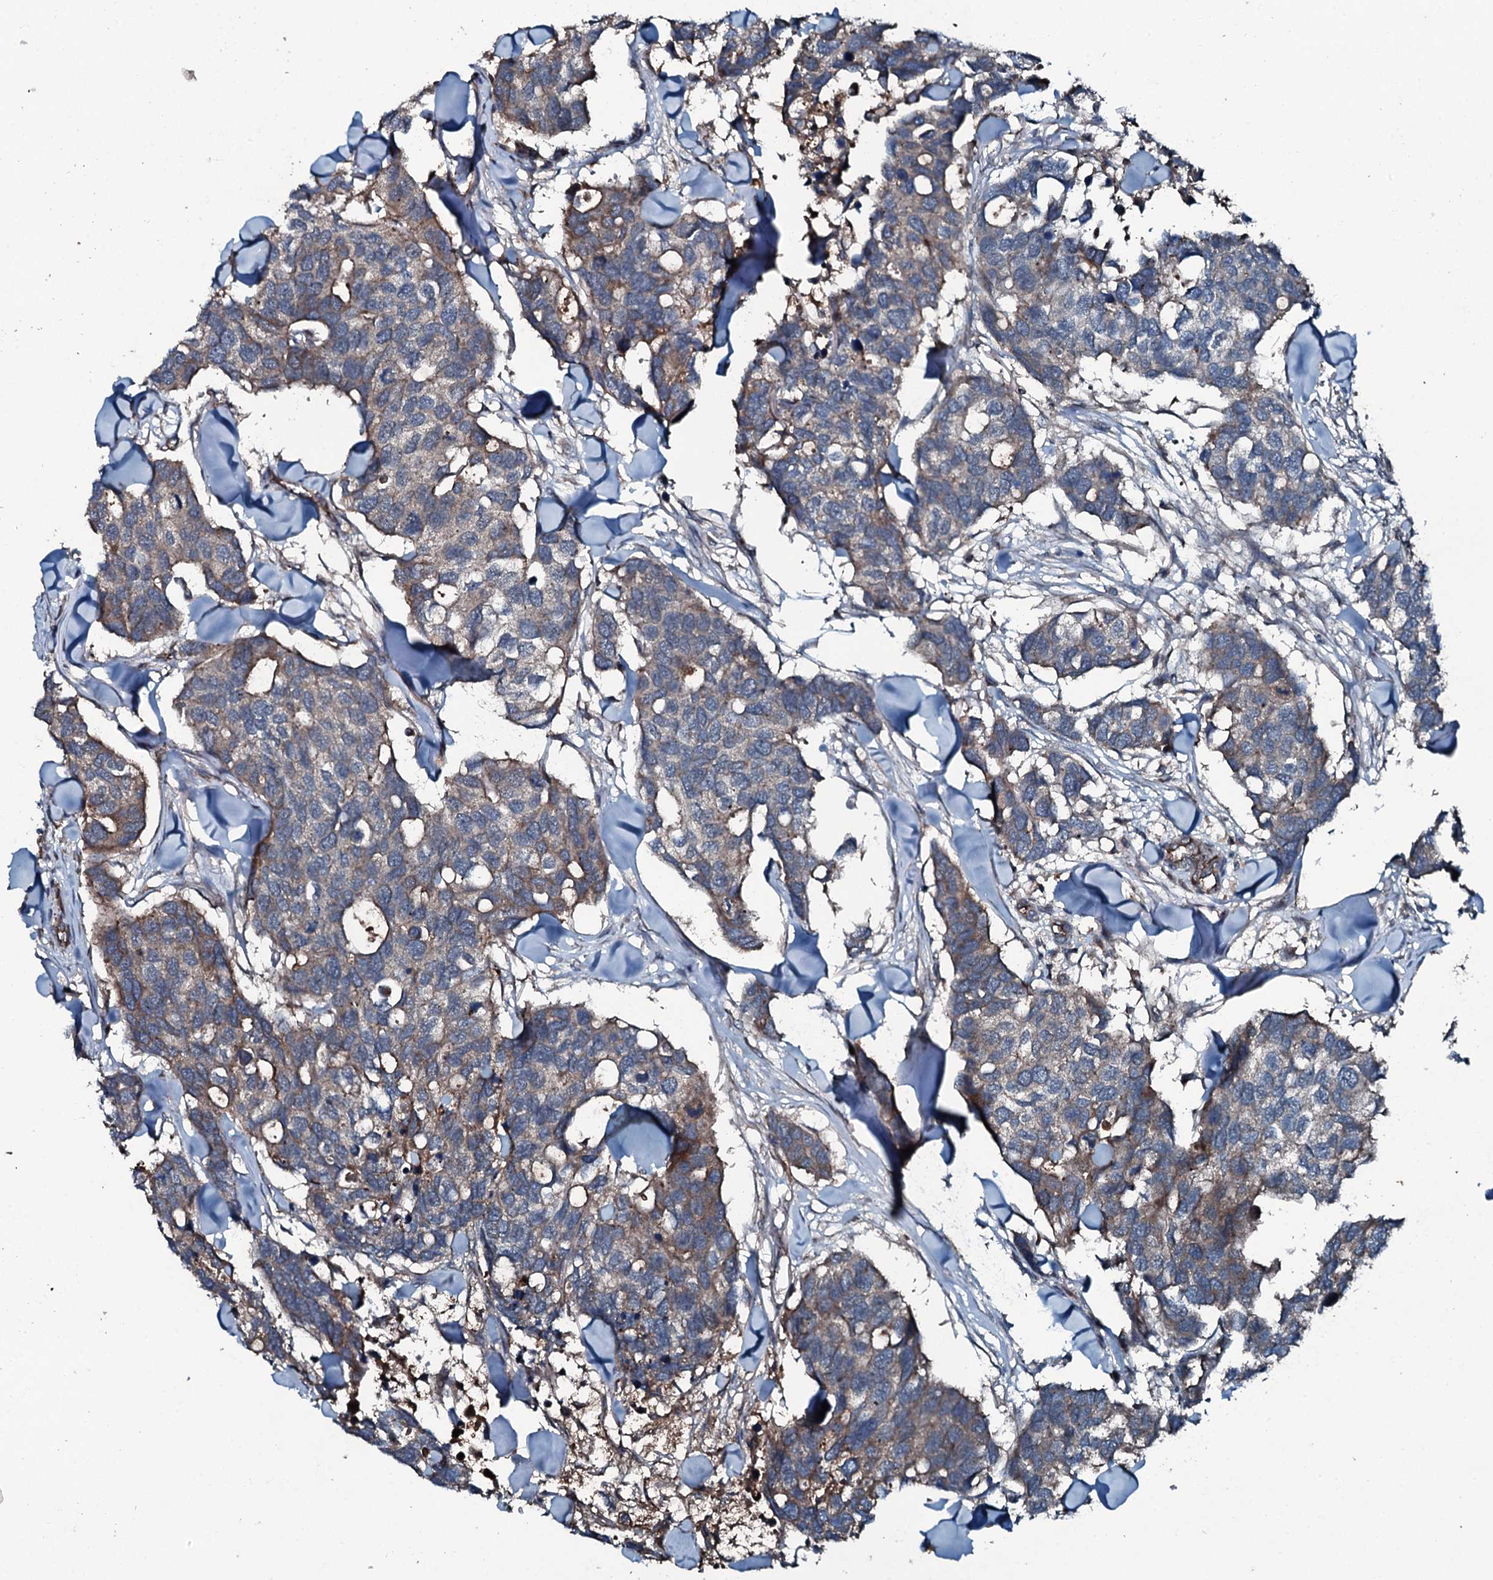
{"staining": {"intensity": "moderate", "quantity": "25%-75%", "location": "cytoplasmic/membranous"}, "tissue": "breast cancer", "cell_type": "Tumor cells", "image_type": "cancer", "snomed": [{"axis": "morphology", "description": "Duct carcinoma"}, {"axis": "topography", "description": "Breast"}], "caption": "Immunohistochemical staining of intraductal carcinoma (breast) reveals medium levels of moderate cytoplasmic/membranous staining in approximately 25%-75% of tumor cells.", "gene": "TRIM7", "patient": {"sex": "female", "age": 83}}